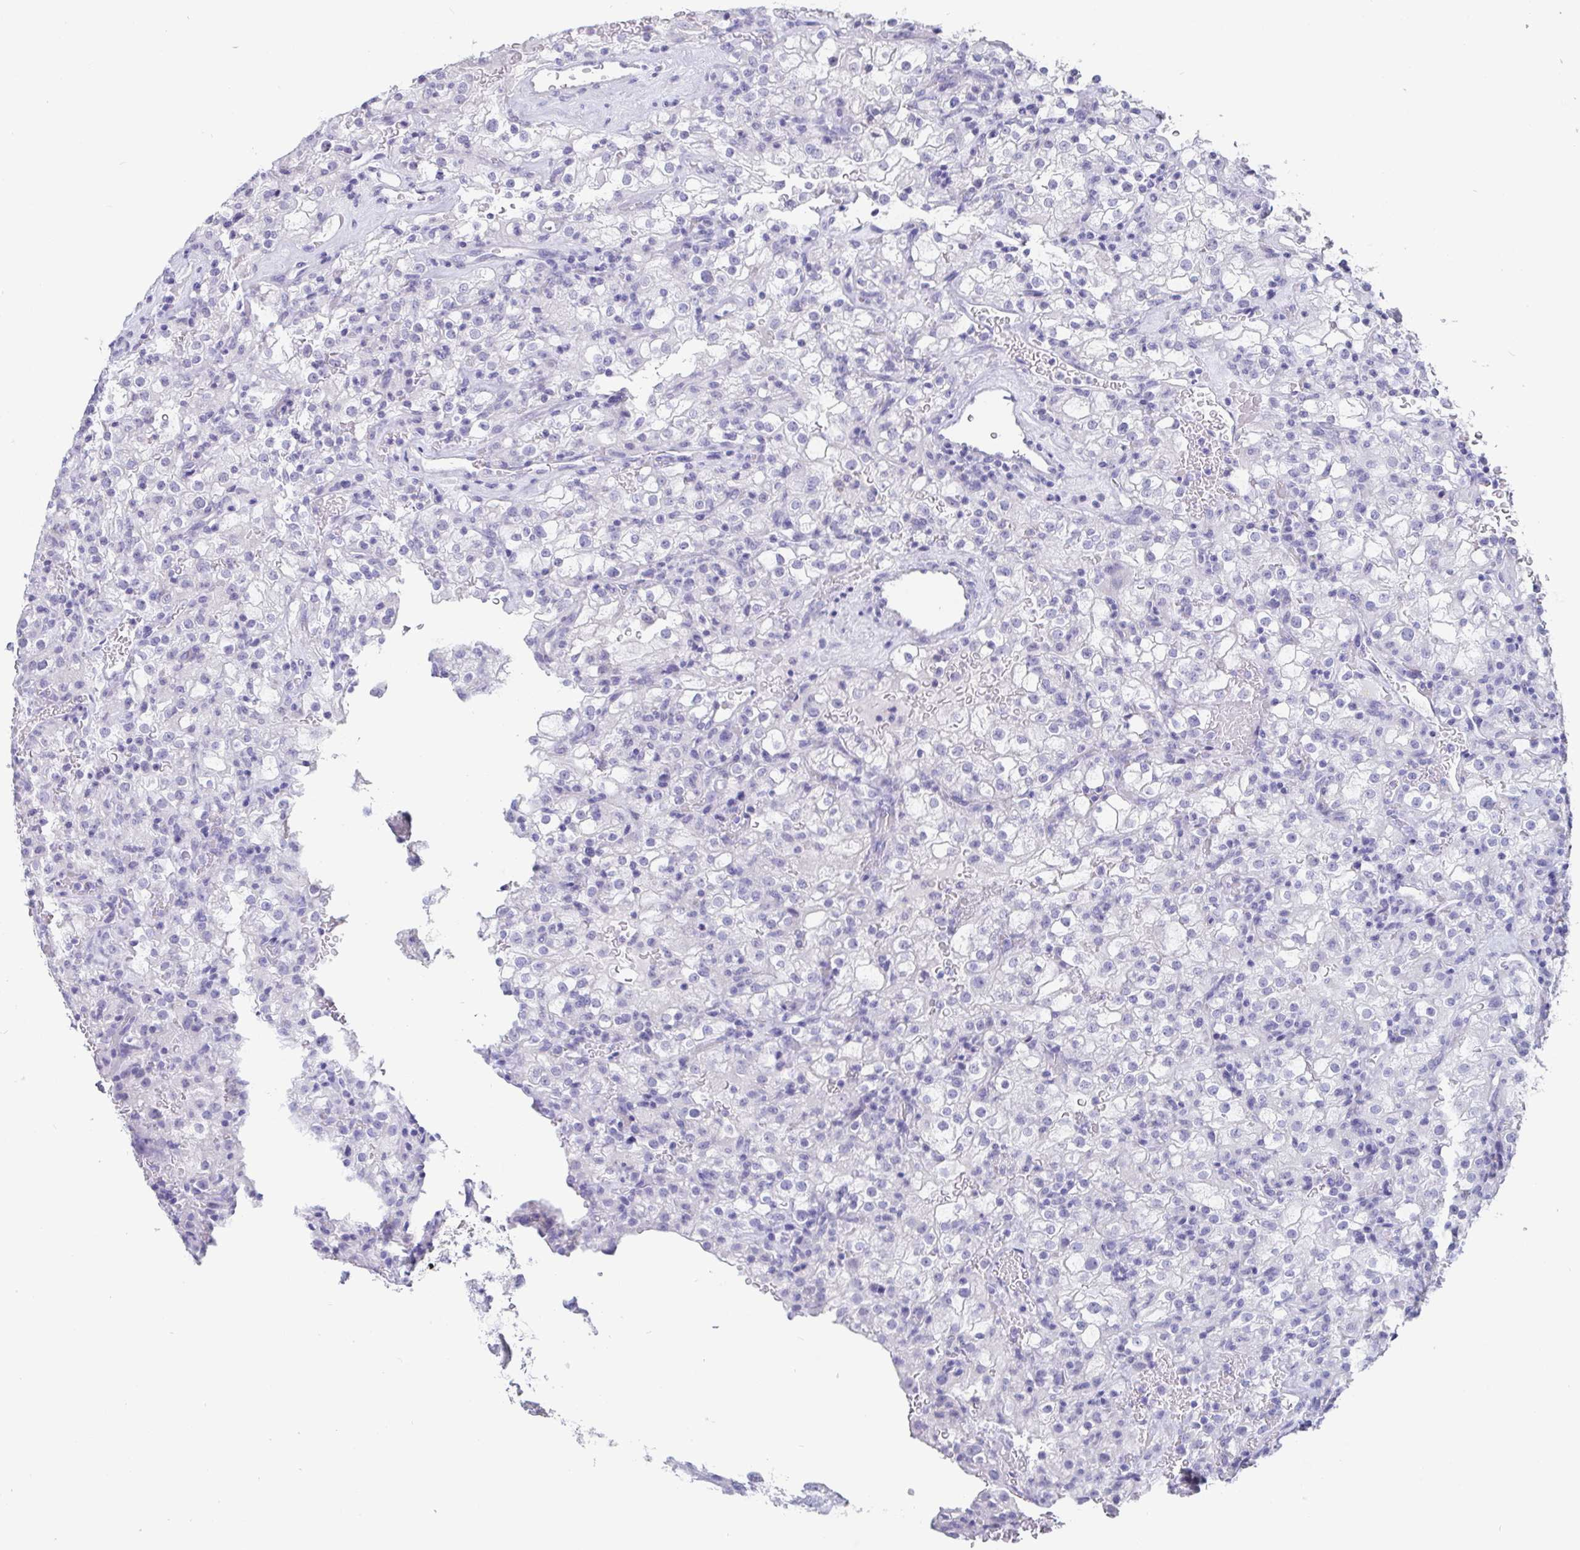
{"staining": {"intensity": "negative", "quantity": "none", "location": "none"}, "tissue": "renal cancer", "cell_type": "Tumor cells", "image_type": "cancer", "snomed": [{"axis": "morphology", "description": "Adenocarcinoma, NOS"}, {"axis": "topography", "description": "Kidney"}], "caption": "A photomicrograph of renal cancer stained for a protein reveals no brown staining in tumor cells.", "gene": "SCGN", "patient": {"sex": "female", "age": 74}}